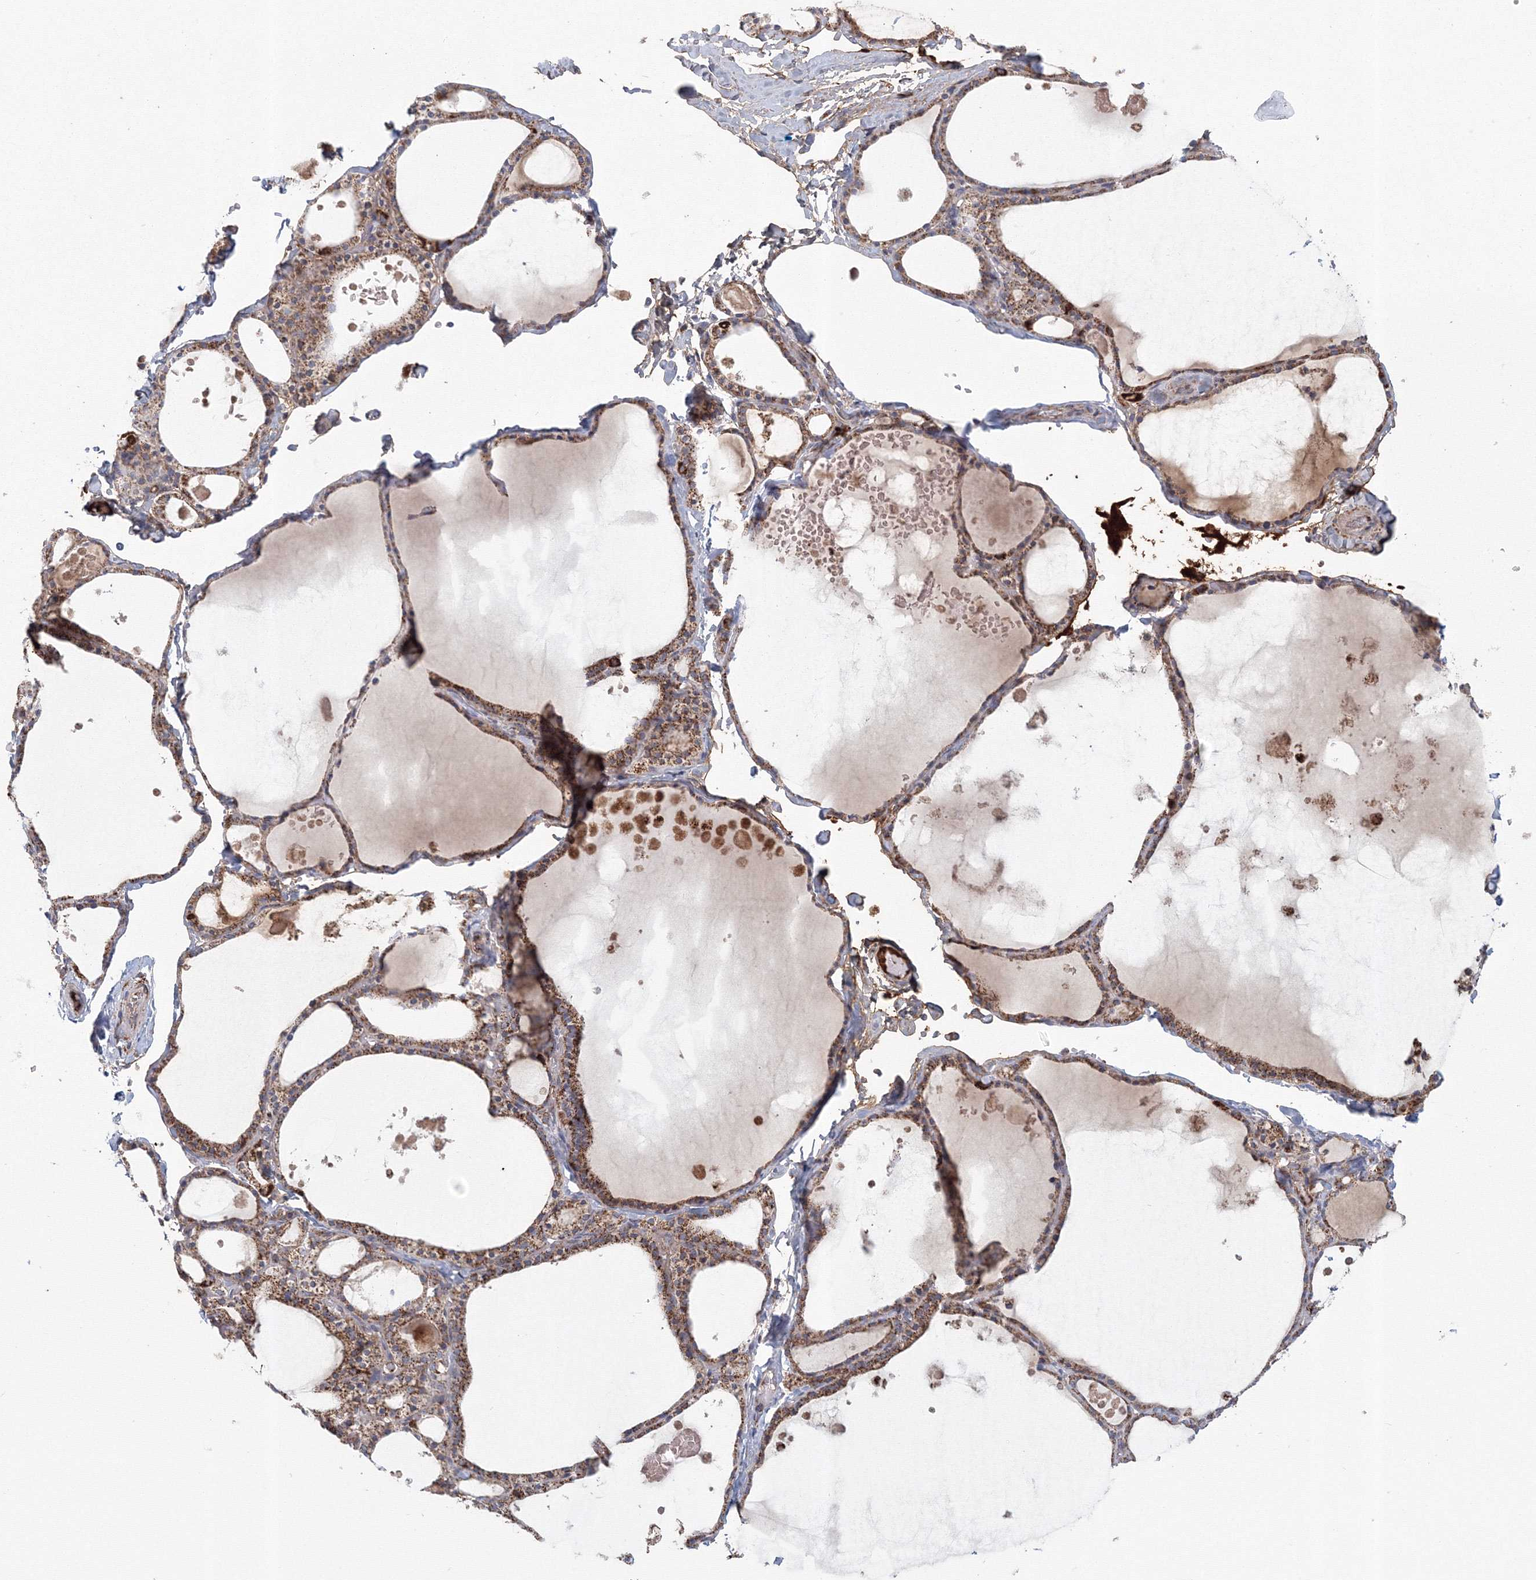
{"staining": {"intensity": "moderate", "quantity": ">75%", "location": "cytoplasmic/membranous"}, "tissue": "thyroid gland", "cell_type": "Glandular cells", "image_type": "normal", "snomed": [{"axis": "morphology", "description": "Normal tissue, NOS"}, {"axis": "topography", "description": "Thyroid gland"}], "caption": "Protein staining by immunohistochemistry reveals moderate cytoplasmic/membranous positivity in about >75% of glandular cells in benign thyroid gland. Using DAB (3,3'-diaminobenzidine) (brown) and hematoxylin (blue) stains, captured at high magnification using brightfield microscopy.", "gene": "GRPEL1", "patient": {"sex": "male", "age": 56}}